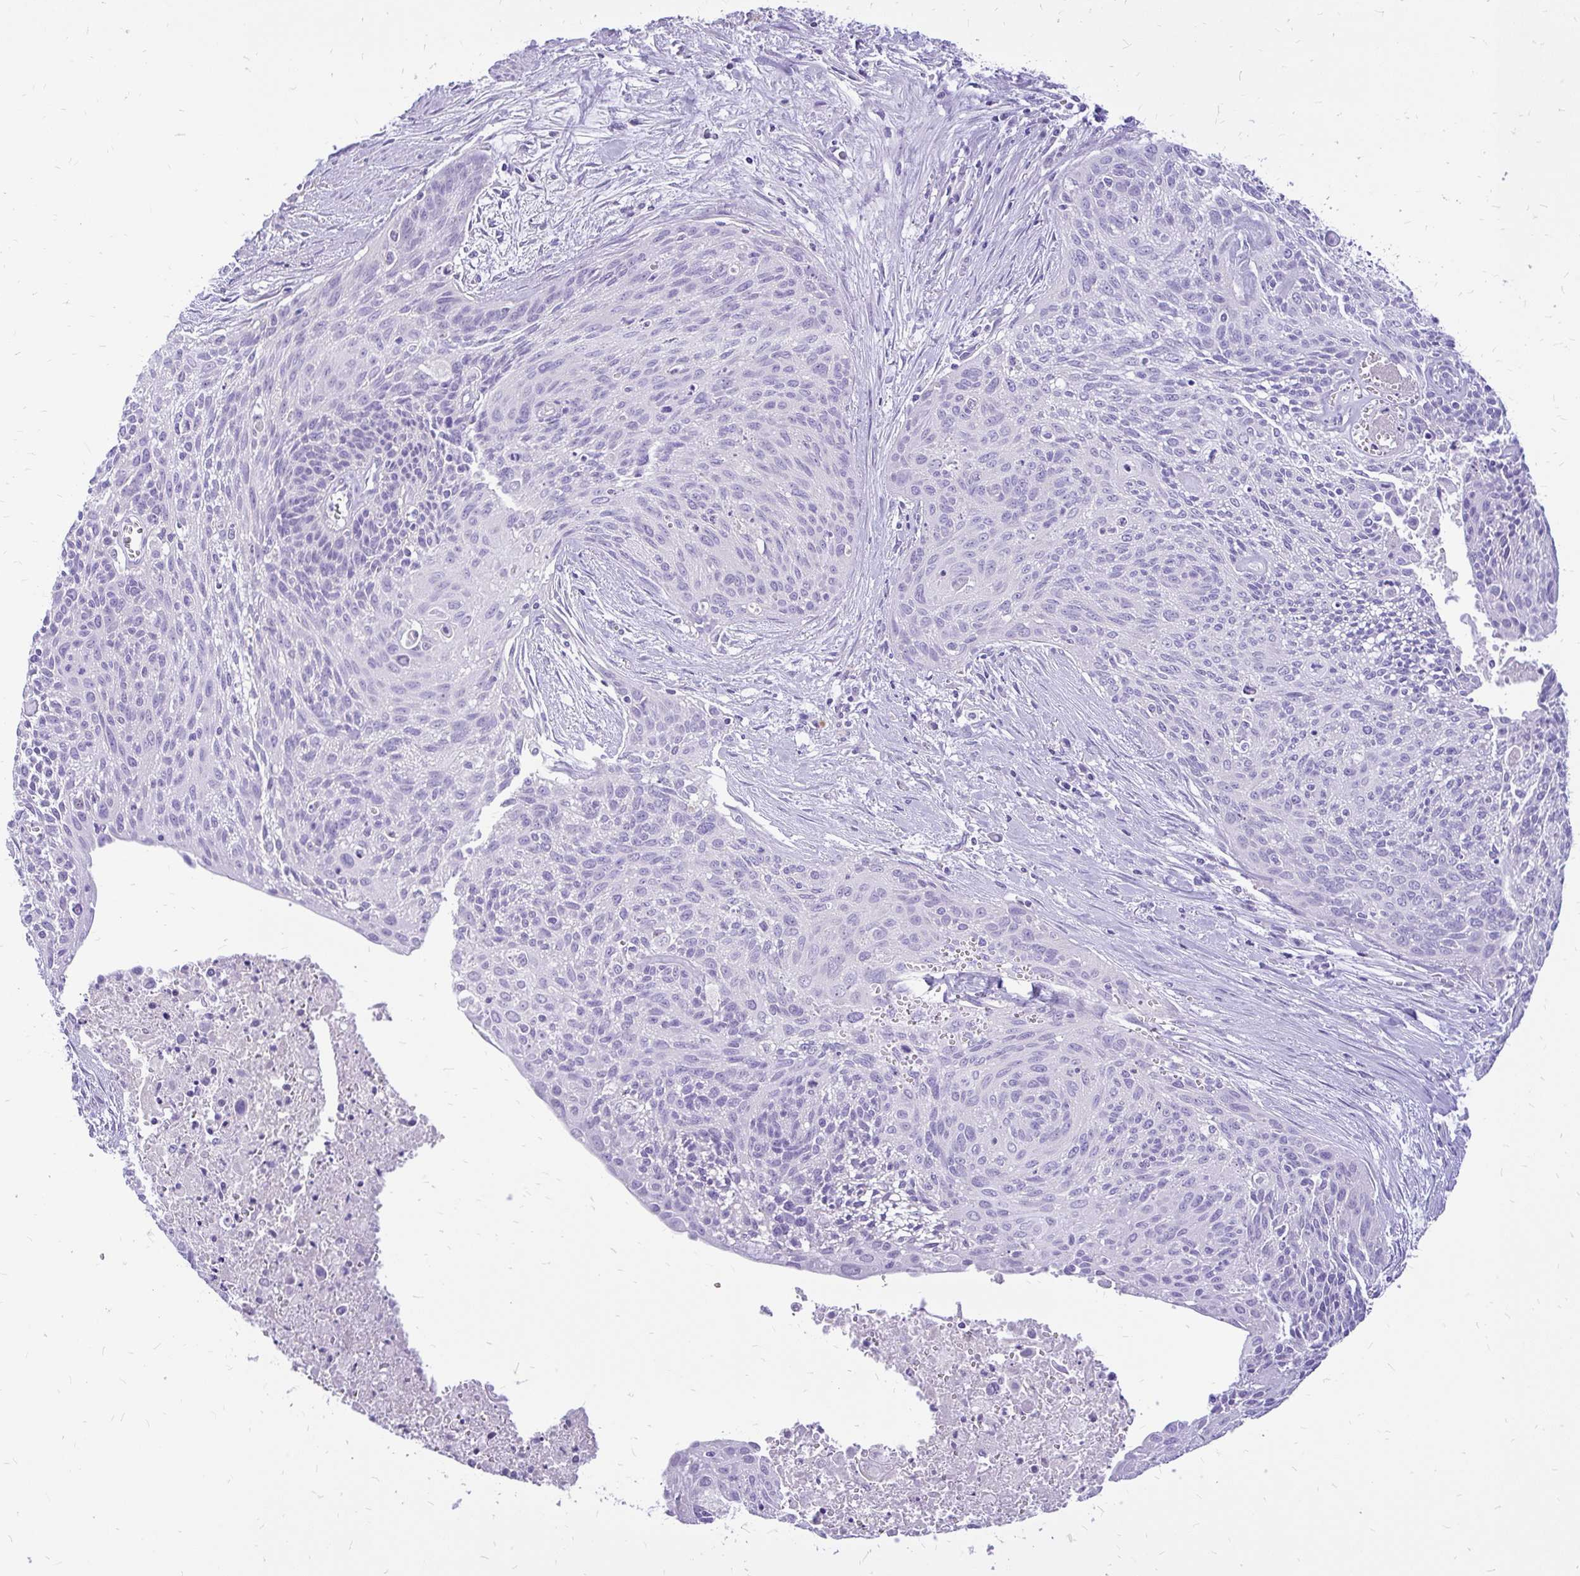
{"staining": {"intensity": "negative", "quantity": "none", "location": "none"}, "tissue": "cervical cancer", "cell_type": "Tumor cells", "image_type": "cancer", "snomed": [{"axis": "morphology", "description": "Squamous cell carcinoma, NOS"}, {"axis": "topography", "description": "Cervix"}], "caption": "Immunohistochemistry (IHC) histopathology image of human cervical cancer stained for a protein (brown), which demonstrates no positivity in tumor cells.", "gene": "MAP1LC3A", "patient": {"sex": "female", "age": 55}}